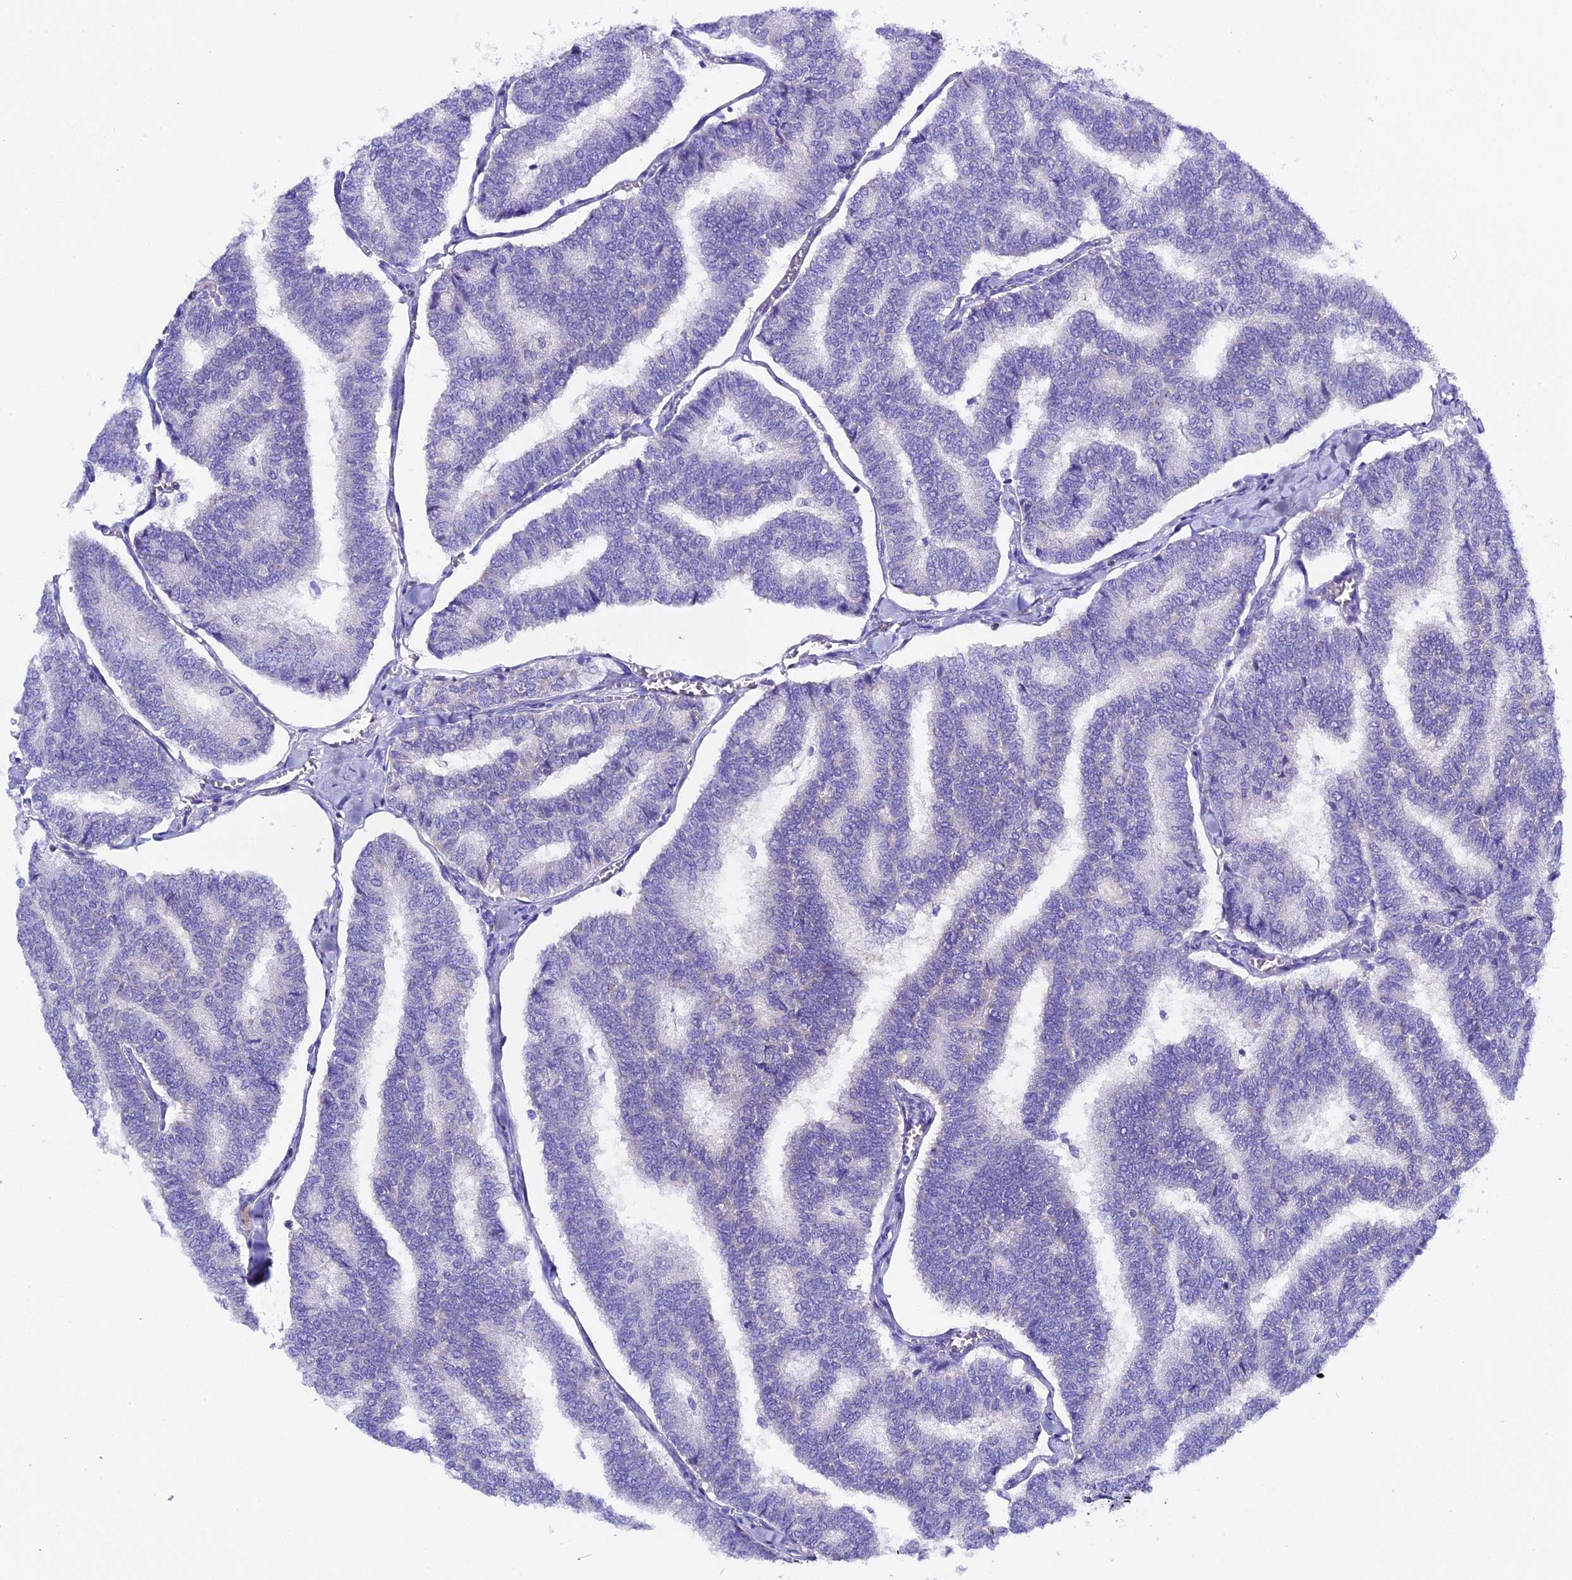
{"staining": {"intensity": "negative", "quantity": "none", "location": "none"}, "tissue": "thyroid cancer", "cell_type": "Tumor cells", "image_type": "cancer", "snomed": [{"axis": "morphology", "description": "Papillary adenocarcinoma, NOS"}, {"axis": "topography", "description": "Thyroid gland"}], "caption": "The immunohistochemistry image has no significant staining in tumor cells of papillary adenocarcinoma (thyroid) tissue.", "gene": "FKBP11", "patient": {"sex": "female", "age": 35}}